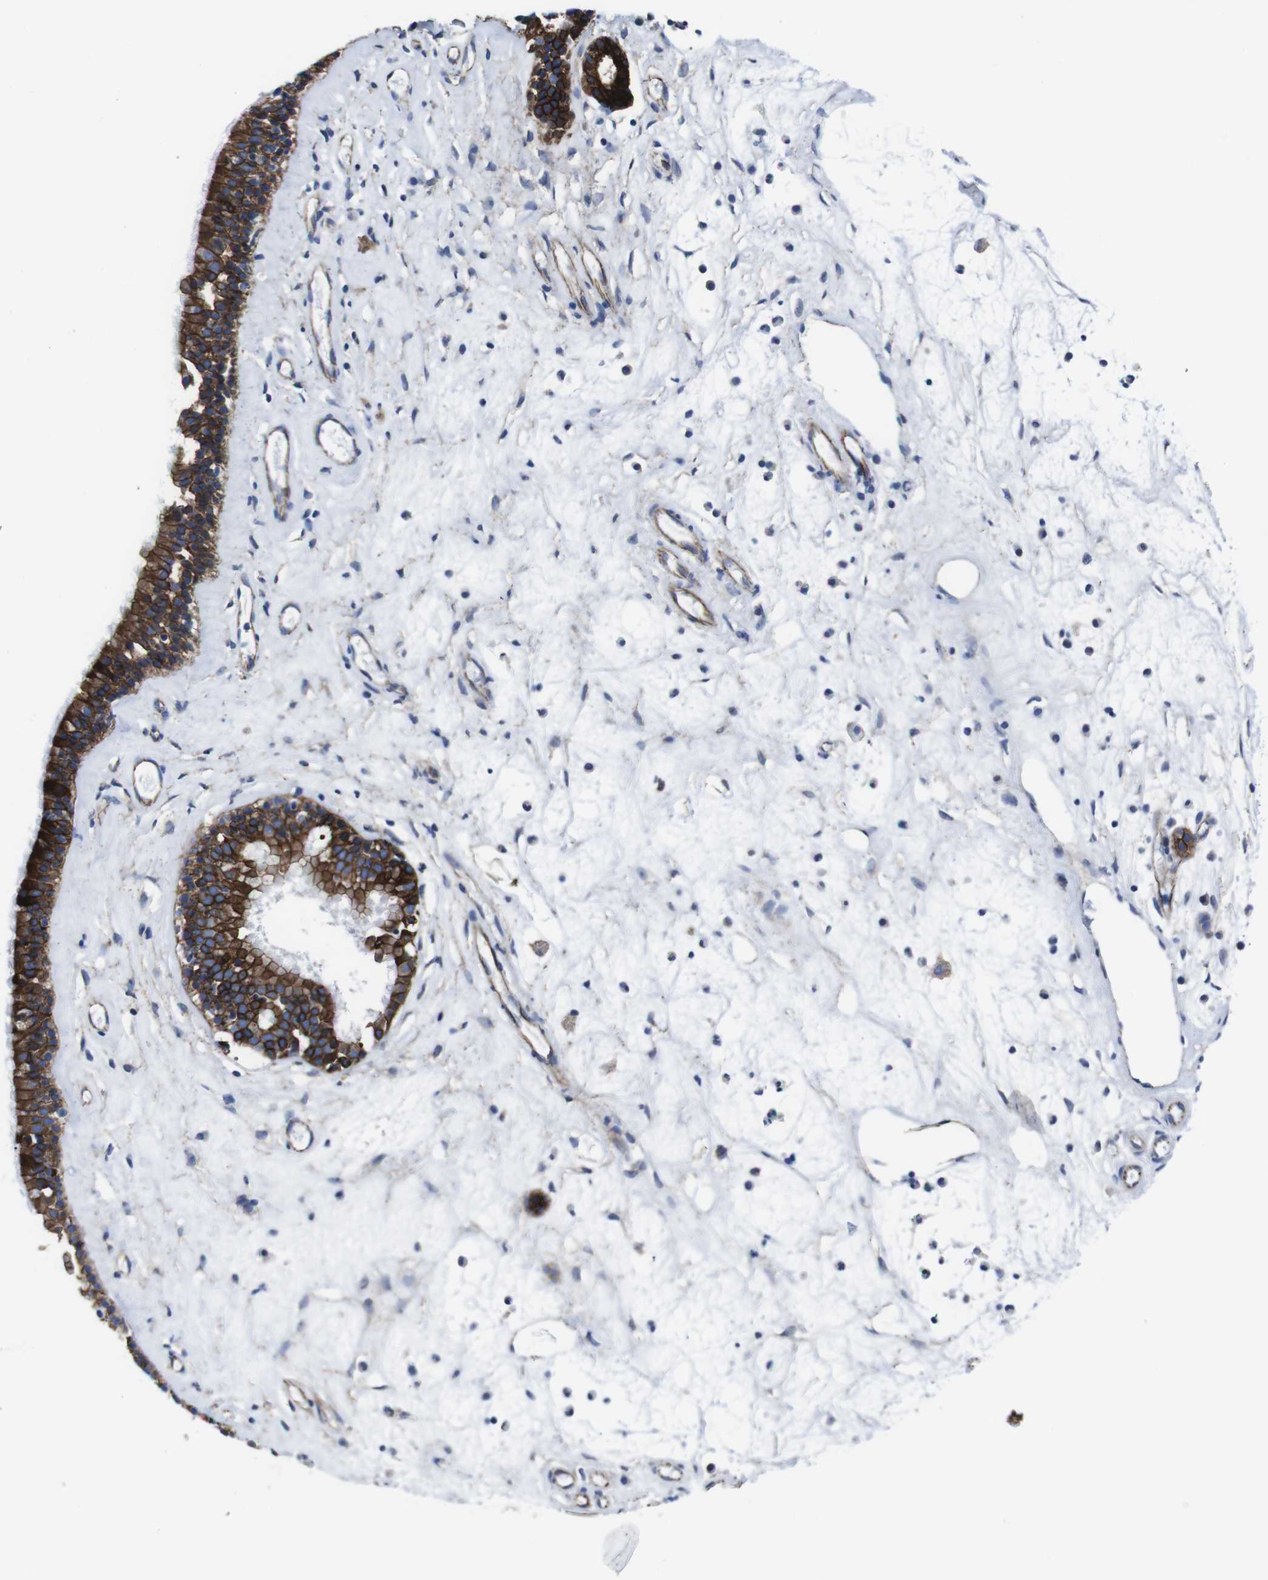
{"staining": {"intensity": "strong", "quantity": ">75%", "location": "cytoplasmic/membranous"}, "tissue": "nasopharynx", "cell_type": "Respiratory epithelial cells", "image_type": "normal", "snomed": [{"axis": "morphology", "description": "Normal tissue, NOS"}, {"axis": "morphology", "description": "Inflammation, NOS"}, {"axis": "topography", "description": "Nasopharynx"}], "caption": "Immunohistochemistry (IHC) of normal human nasopharynx shows high levels of strong cytoplasmic/membranous expression in about >75% of respiratory epithelial cells.", "gene": "NUMB", "patient": {"sex": "male", "age": 29}}